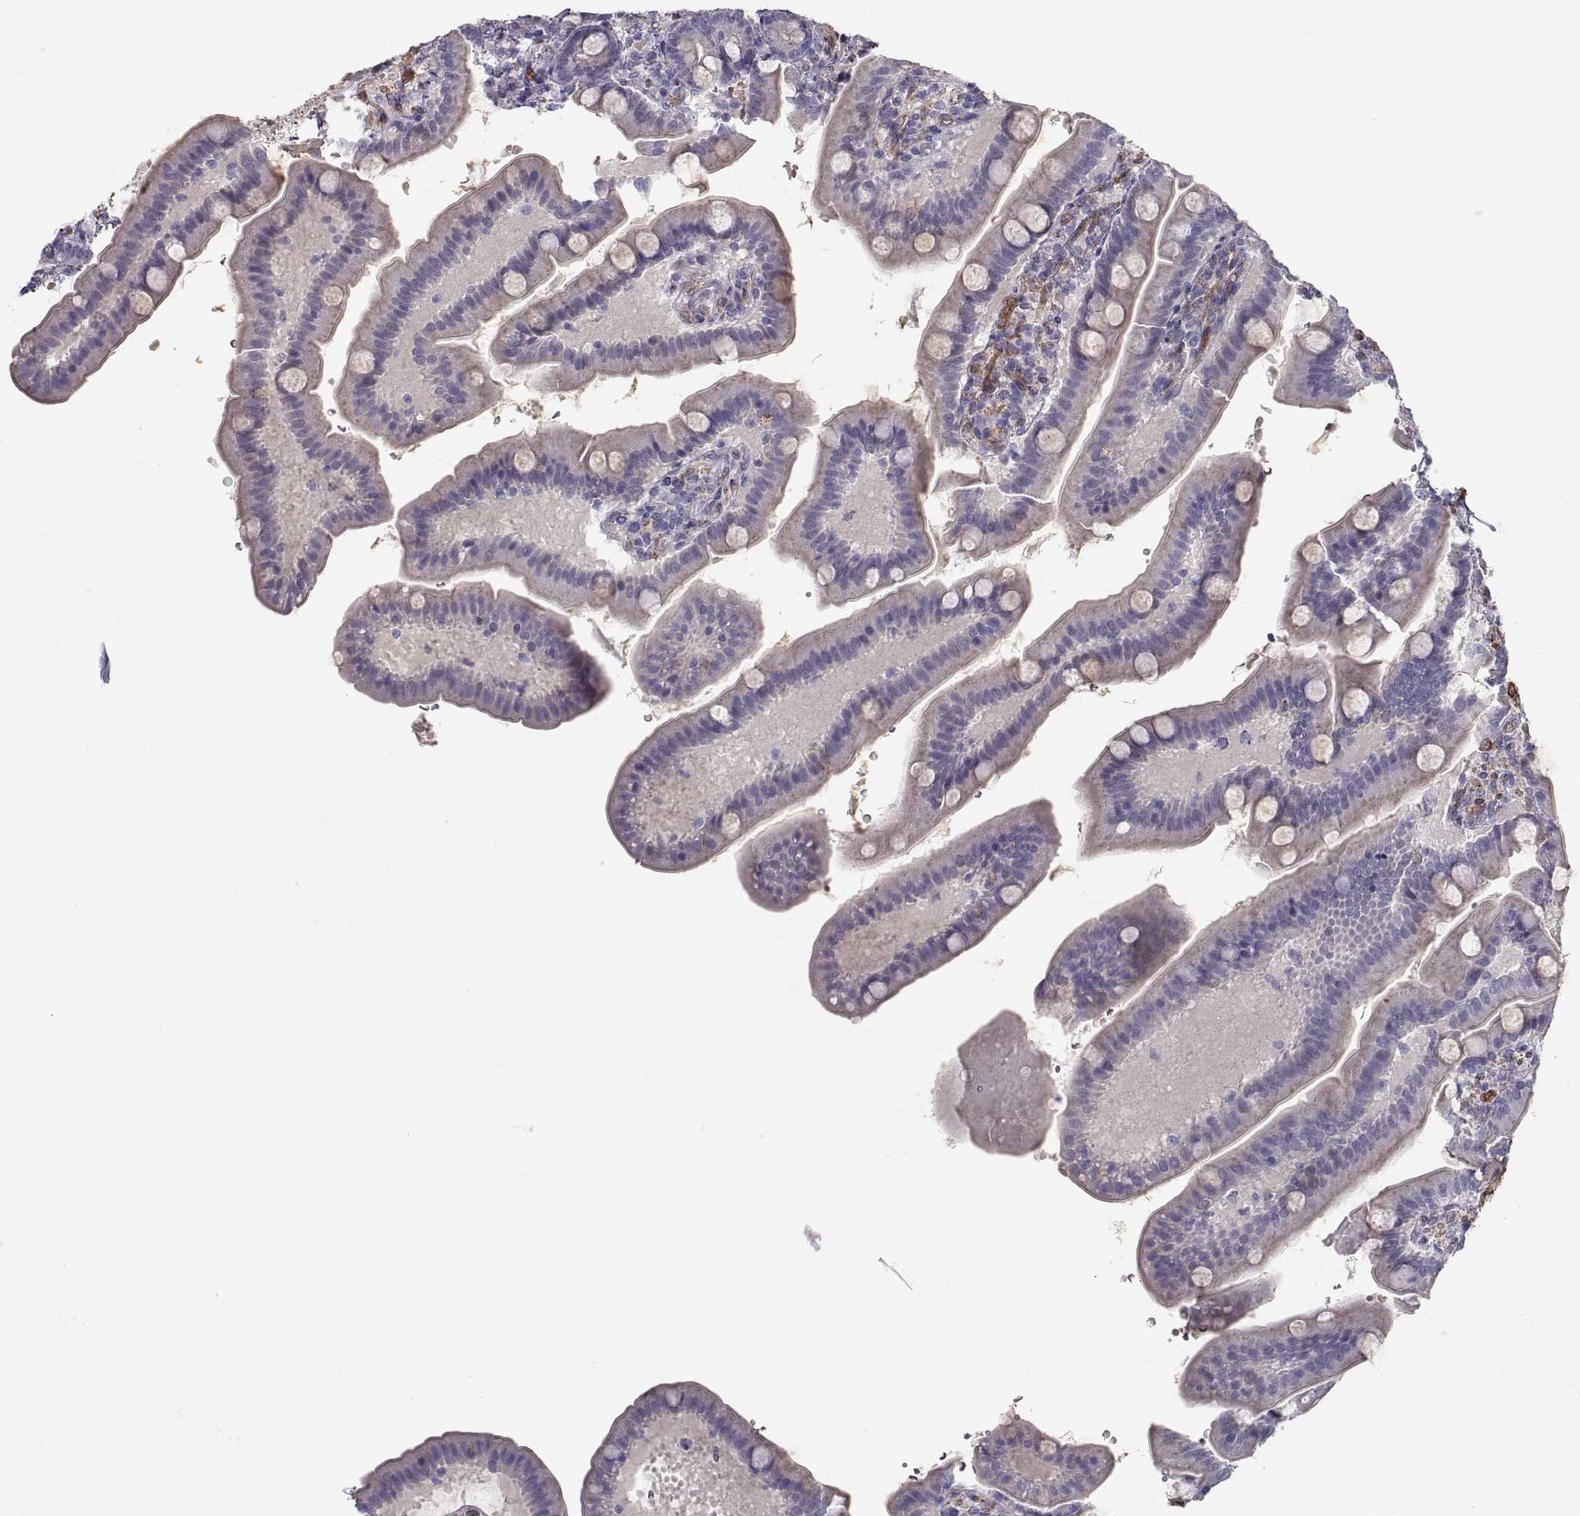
{"staining": {"intensity": "negative", "quantity": "none", "location": "none"}, "tissue": "small intestine", "cell_type": "Glandular cells", "image_type": "normal", "snomed": [{"axis": "morphology", "description": "Normal tissue, NOS"}, {"axis": "topography", "description": "Small intestine"}], "caption": "A micrograph of small intestine stained for a protein demonstrates no brown staining in glandular cells. The staining is performed using DAB brown chromogen with nuclei counter-stained in using hematoxylin.", "gene": "PGM5", "patient": {"sex": "male", "age": 66}}